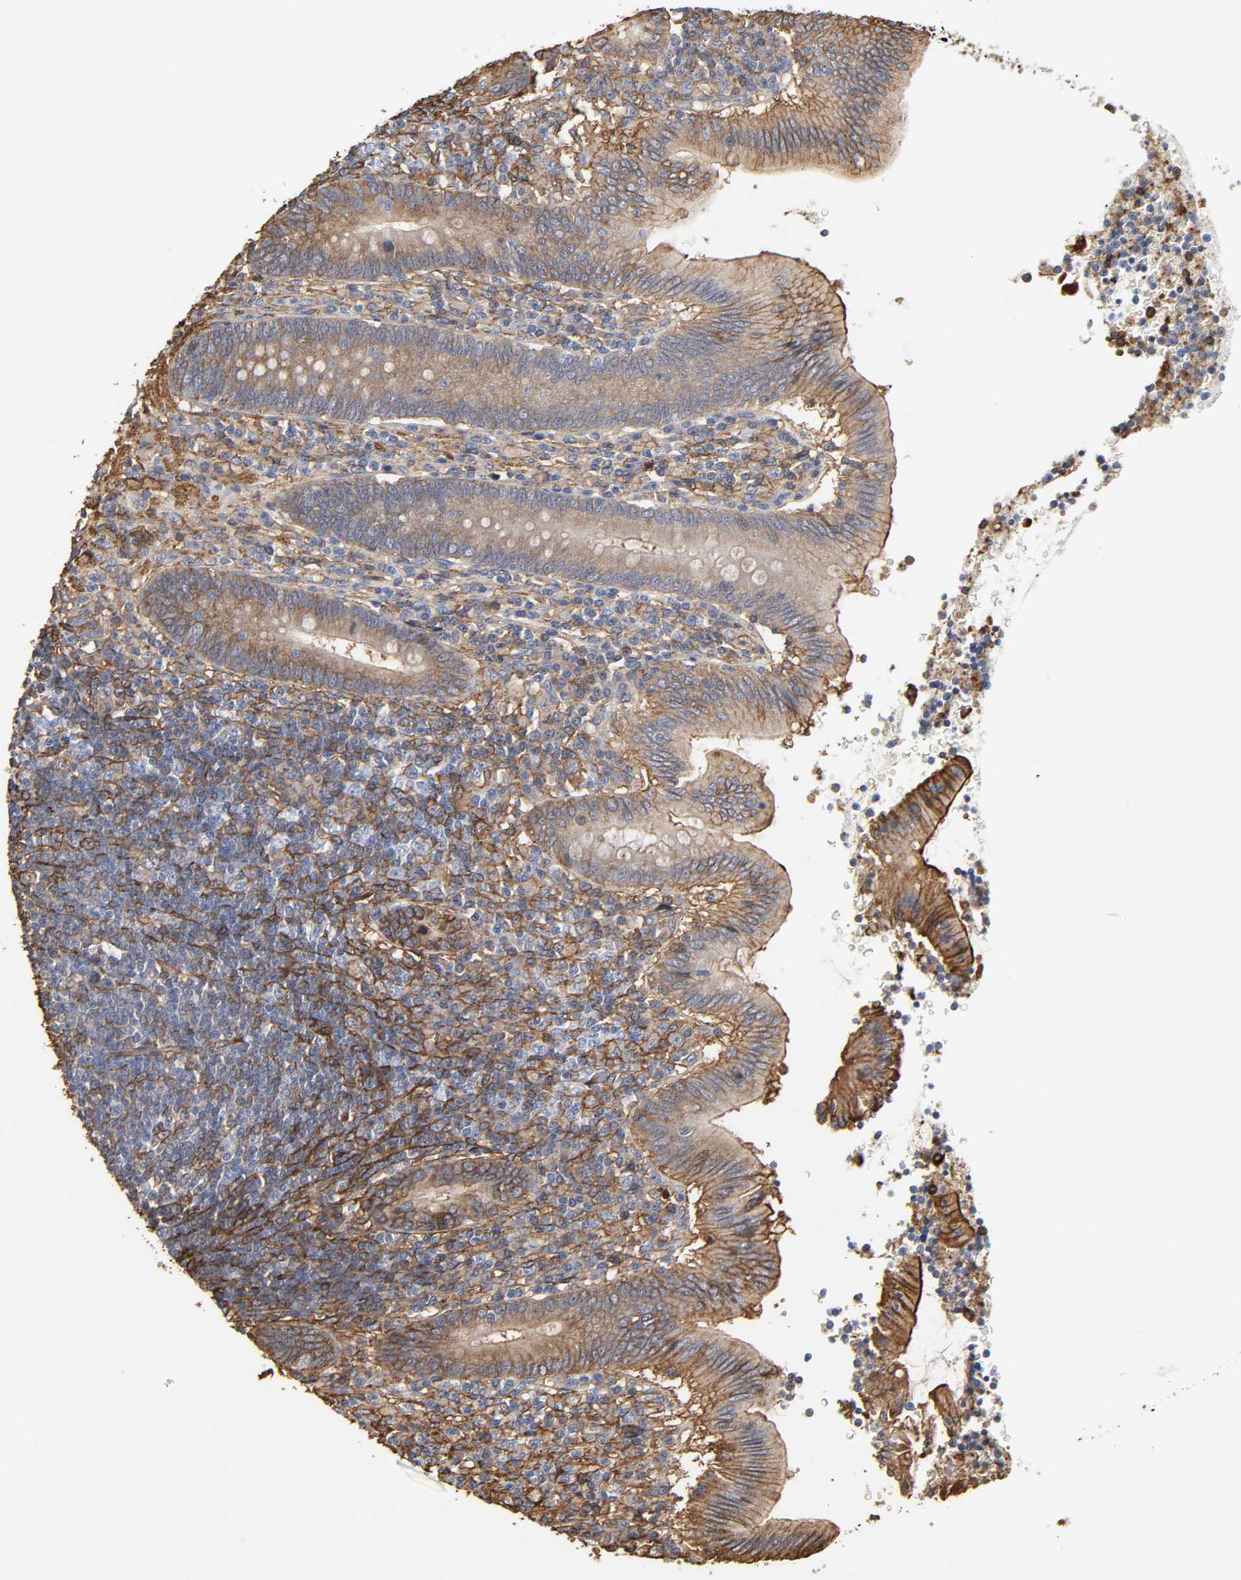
{"staining": {"intensity": "moderate", "quantity": "25%-75%", "location": "cytoplasmic/membranous"}, "tissue": "appendix", "cell_type": "Glandular cells", "image_type": "normal", "snomed": [{"axis": "morphology", "description": "Normal tissue, NOS"}, {"axis": "morphology", "description": "Inflammation, NOS"}, {"axis": "topography", "description": "Appendix"}], "caption": "The photomicrograph displays staining of benign appendix, revealing moderate cytoplasmic/membranous protein staining (brown color) within glandular cells.", "gene": "ANXA2", "patient": {"sex": "male", "age": 46}}